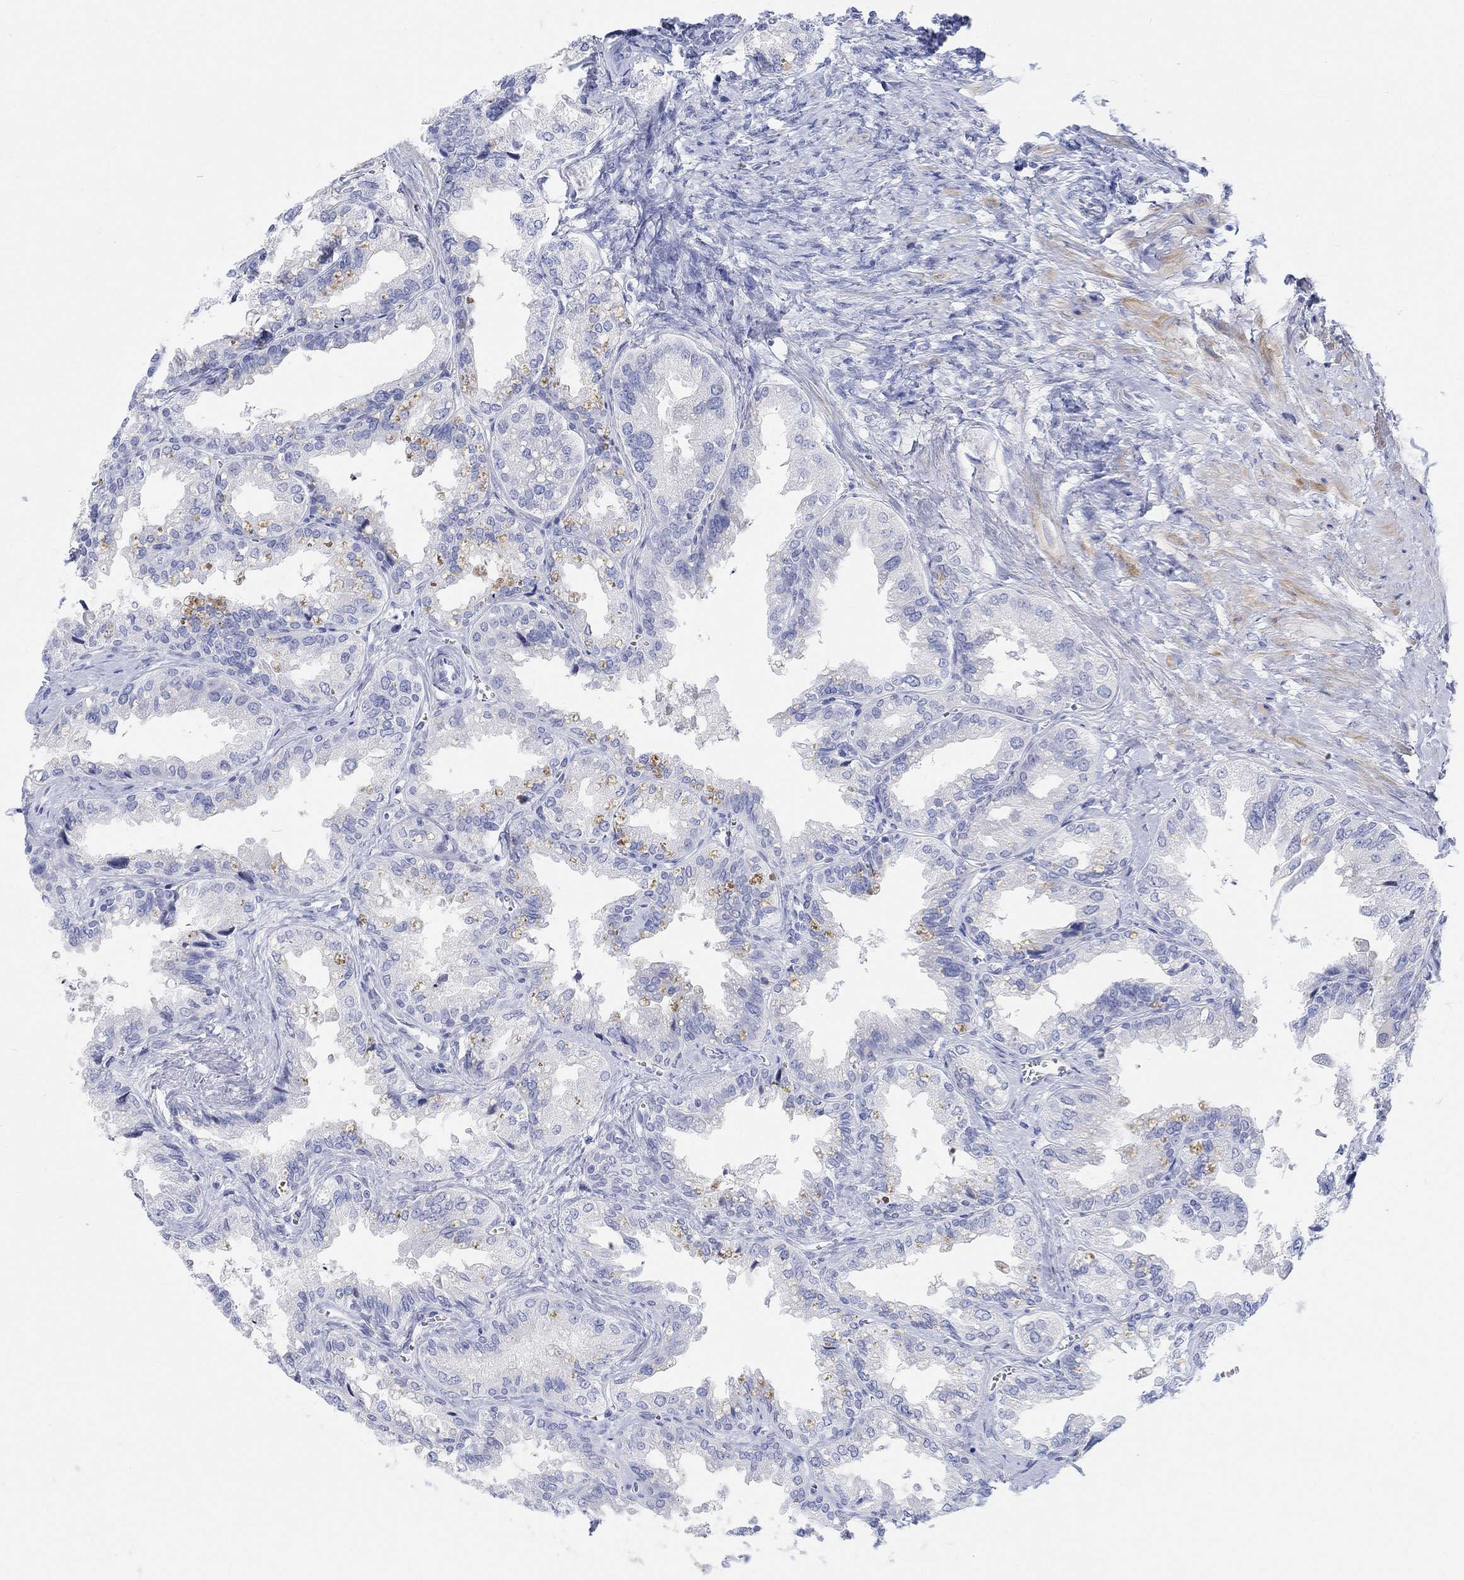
{"staining": {"intensity": "negative", "quantity": "none", "location": "none"}, "tissue": "seminal vesicle", "cell_type": "Glandular cells", "image_type": "normal", "snomed": [{"axis": "morphology", "description": "Normal tissue, NOS"}, {"axis": "topography", "description": "Seminal veicle"}], "caption": "High magnification brightfield microscopy of unremarkable seminal vesicle stained with DAB (3,3'-diaminobenzidine) (brown) and counterstained with hematoxylin (blue): glandular cells show no significant positivity.", "gene": "XIRP2", "patient": {"sex": "male", "age": 67}}